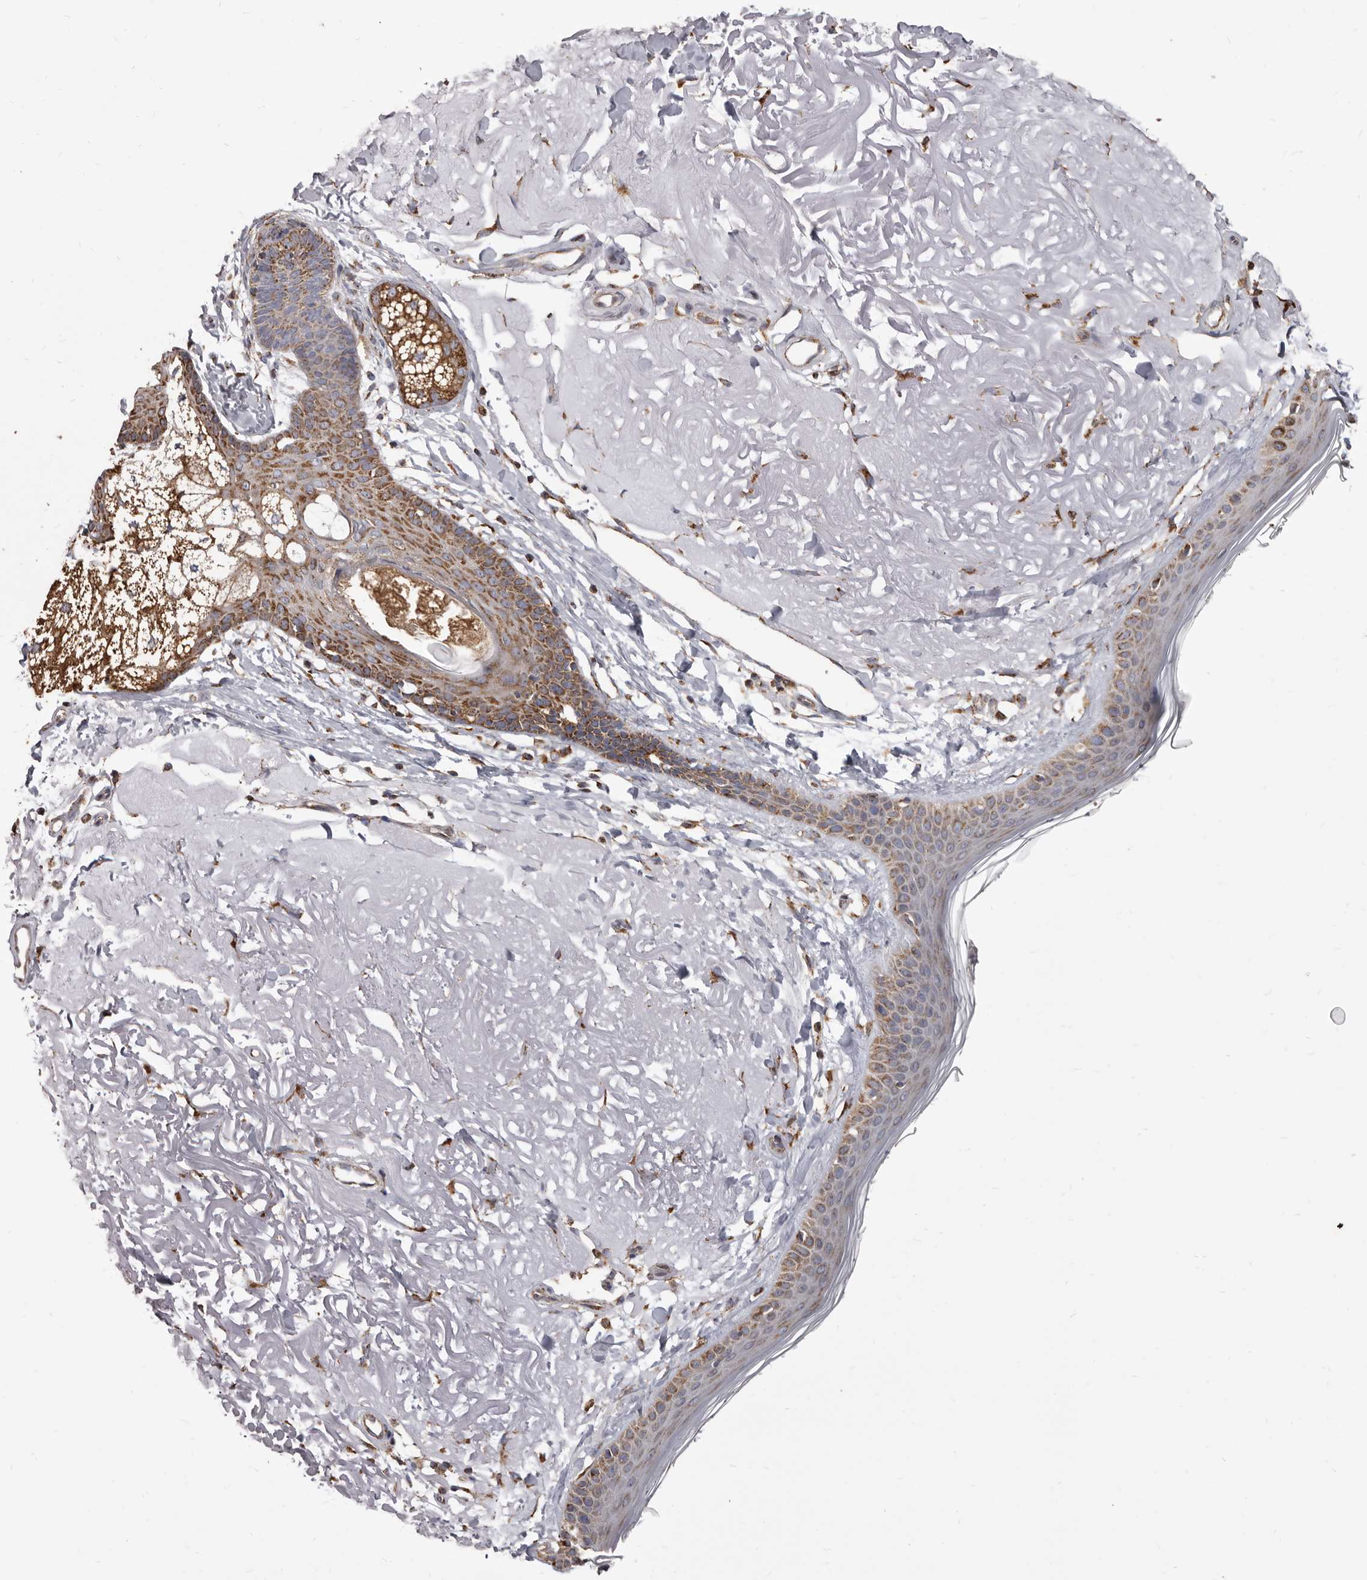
{"staining": {"intensity": "moderate", "quantity": ">75%", "location": "cytoplasmic/membranous"}, "tissue": "skin", "cell_type": "Fibroblasts", "image_type": "normal", "snomed": [{"axis": "morphology", "description": "Normal tissue, NOS"}, {"axis": "topography", "description": "Skin"}, {"axis": "topography", "description": "Skeletal muscle"}], "caption": "Immunohistochemical staining of normal human skin demonstrates medium levels of moderate cytoplasmic/membranous staining in approximately >75% of fibroblasts.", "gene": "CDK5RAP3", "patient": {"sex": "male", "age": 83}}